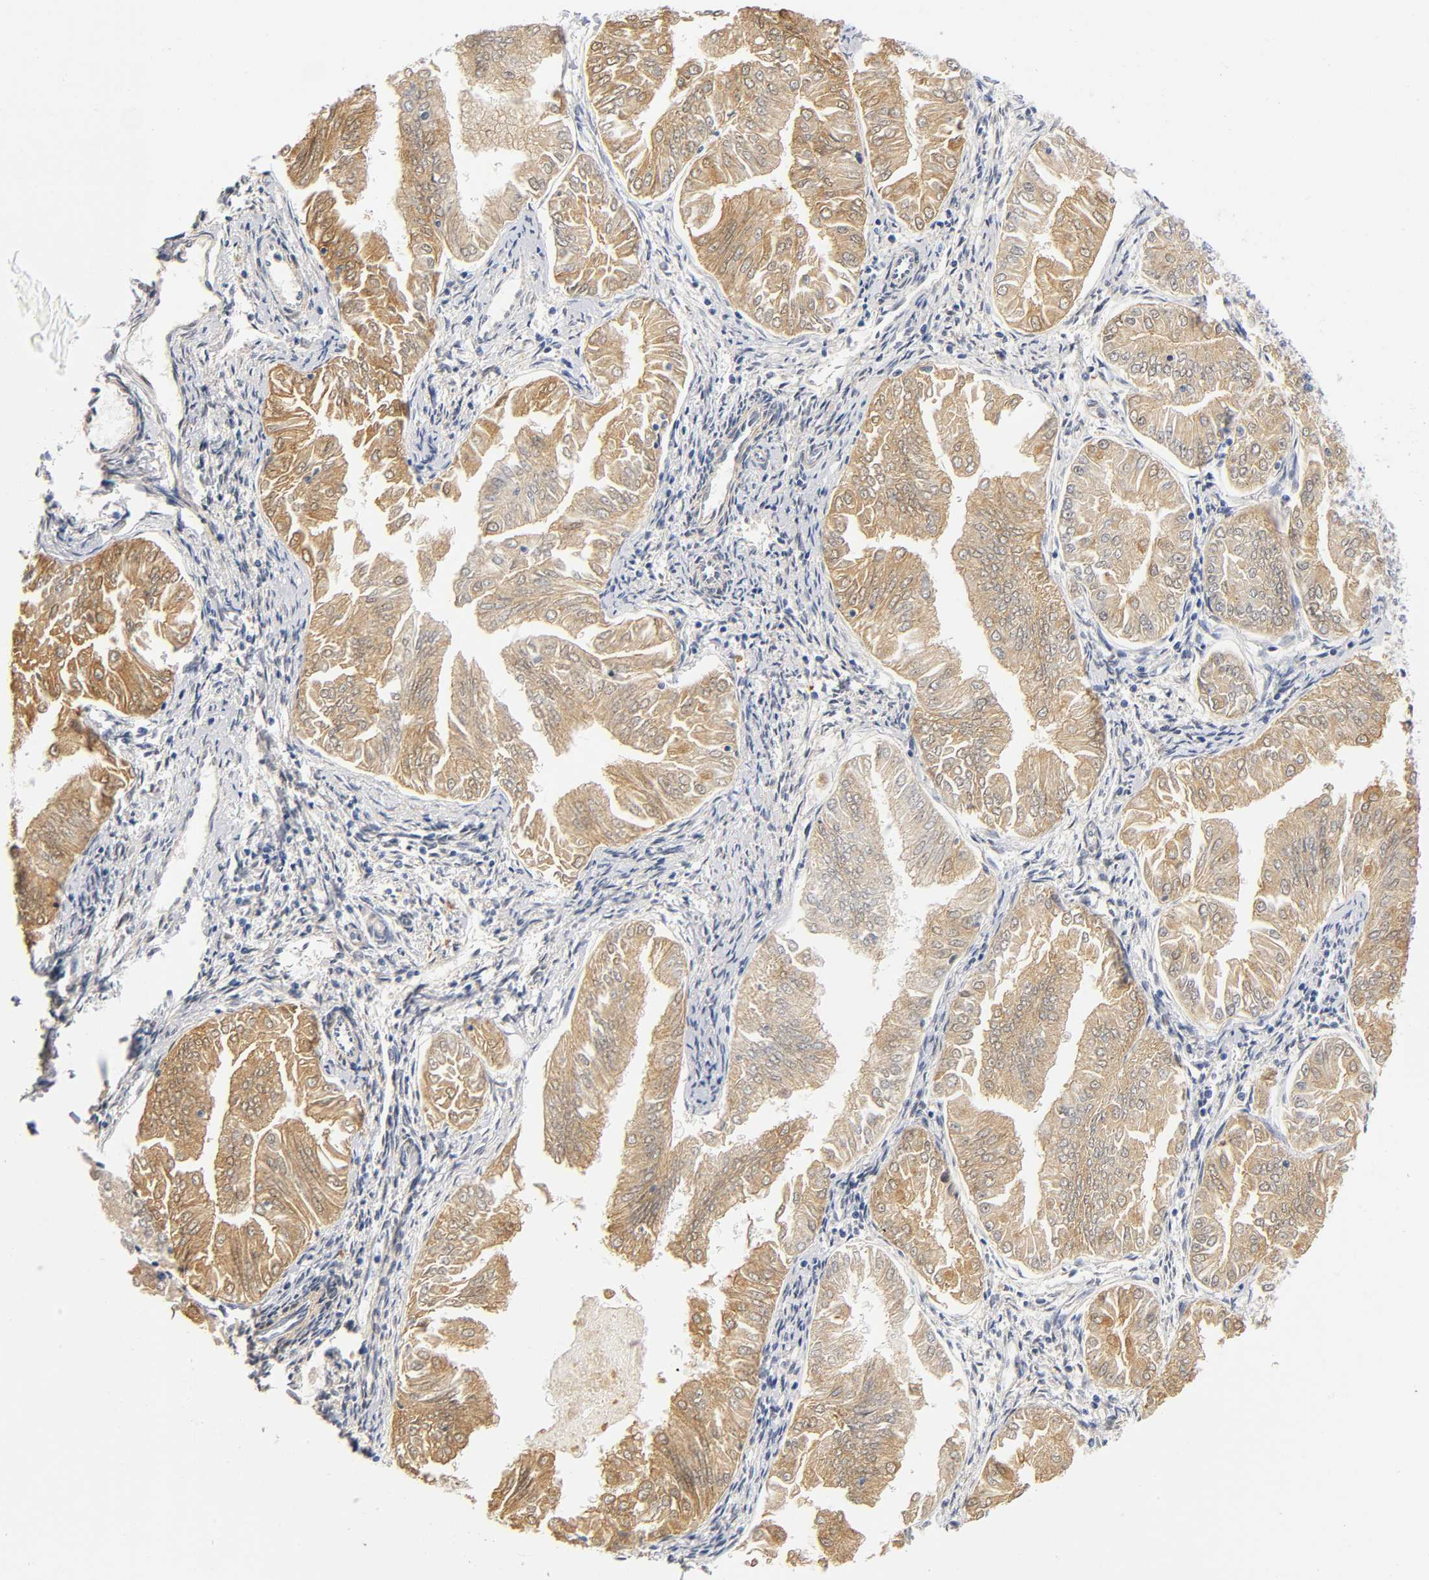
{"staining": {"intensity": "moderate", "quantity": ">75%", "location": "cytoplasmic/membranous"}, "tissue": "endometrial cancer", "cell_type": "Tumor cells", "image_type": "cancer", "snomed": [{"axis": "morphology", "description": "Adenocarcinoma, NOS"}, {"axis": "topography", "description": "Endometrium"}], "caption": "Protein positivity by IHC displays moderate cytoplasmic/membranous expression in approximately >75% of tumor cells in endometrial cancer (adenocarcinoma).", "gene": "TNC", "patient": {"sex": "female", "age": 53}}